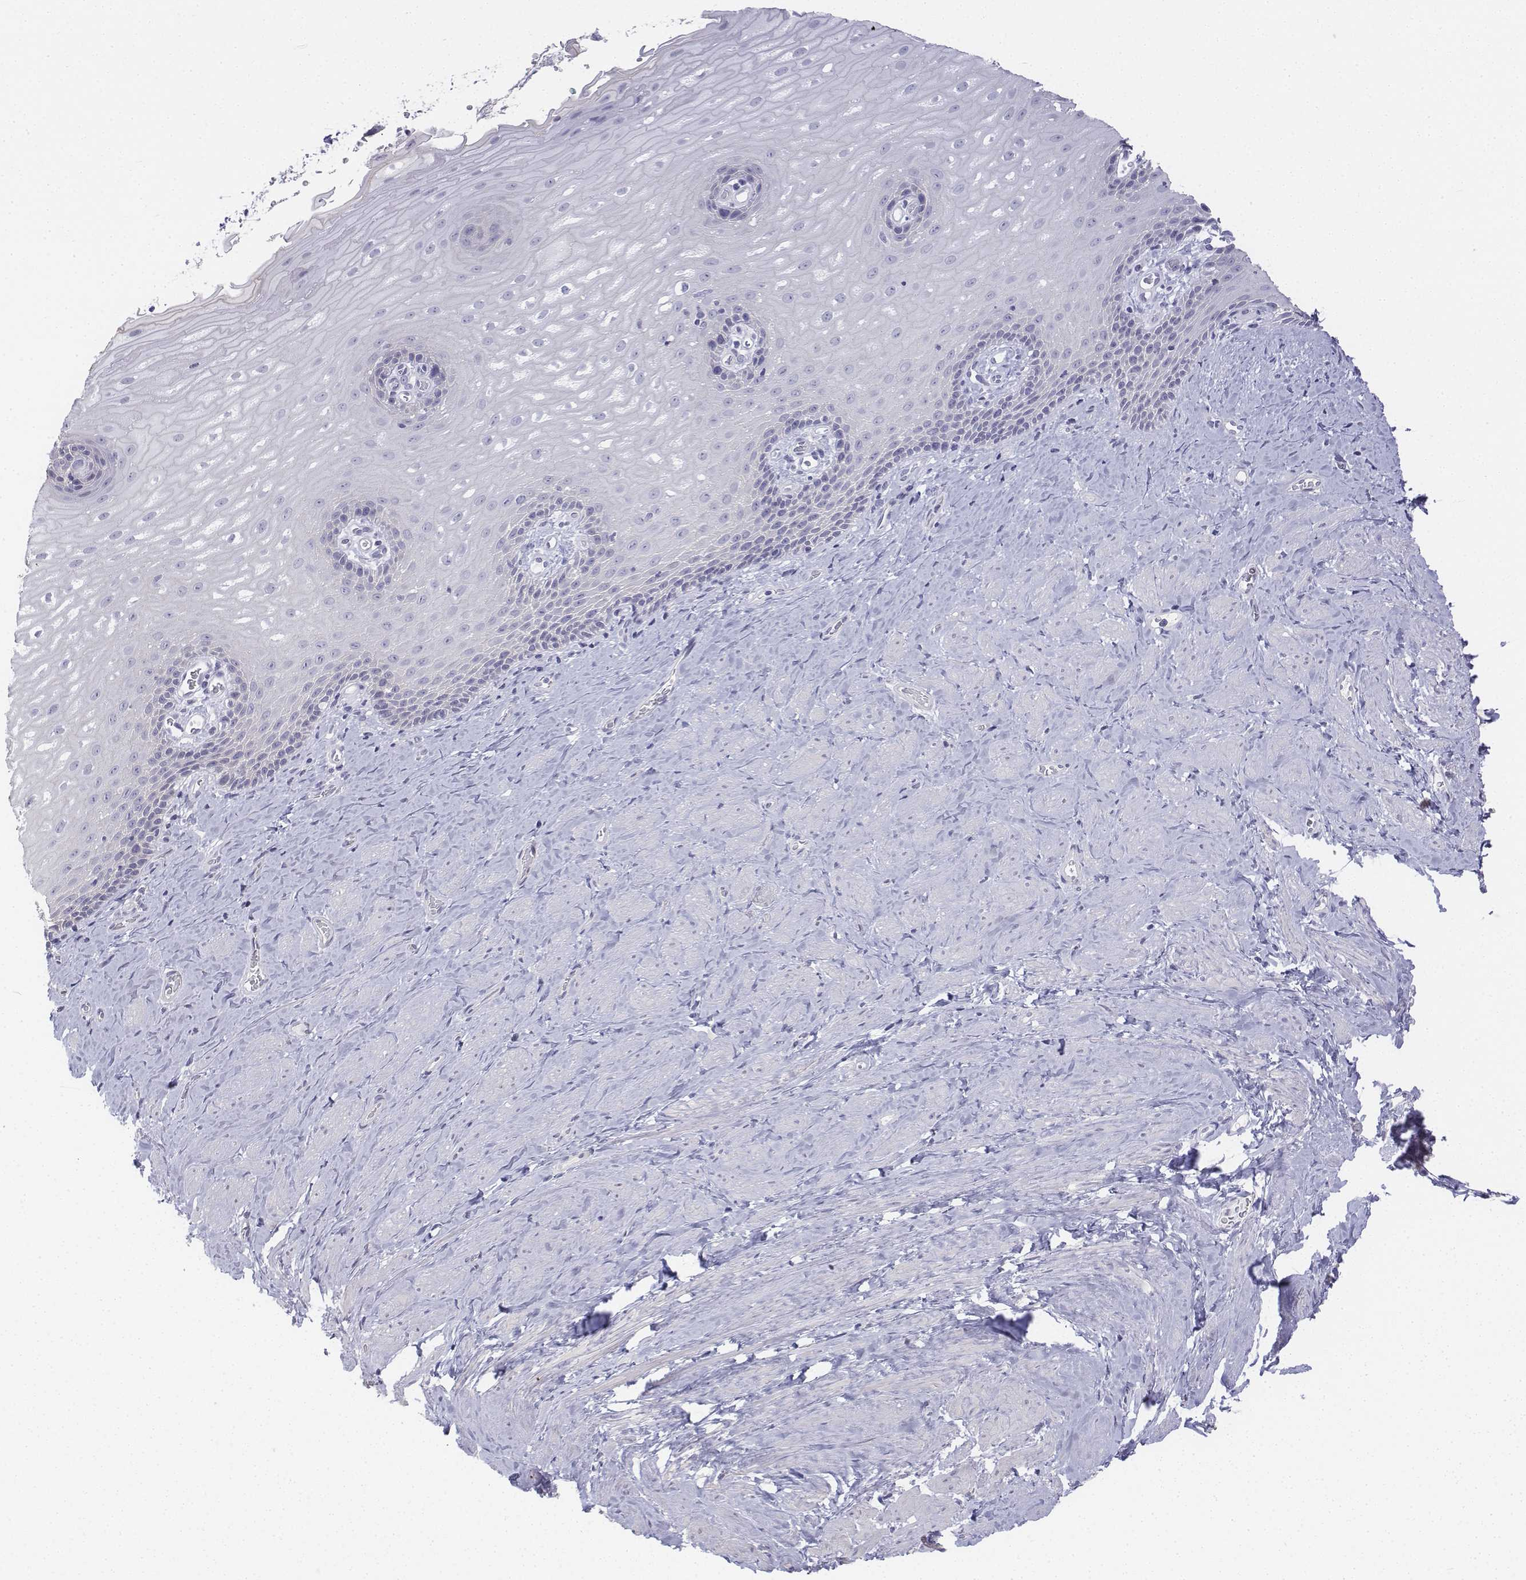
{"staining": {"intensity": "negative", "quantity": "none", "location": "none"}, "tissue": "esophagus", "cell_type": "Squamous epithelial cells", "image_type": "normal", "snomed": [{"axis": "morphology", "description": "Normal tissue, NOS"}, {"axis": "topography", "description": "Esophagus"}], "caption": "High power microscopy micrograph of an immunohistochemistry (IHC) micrograph of unremarkable esophagus, revealing no significant staining in squamous epithelial cells.", "gene": "LGSN", "patient": {"sex": "male", "age": 64}}